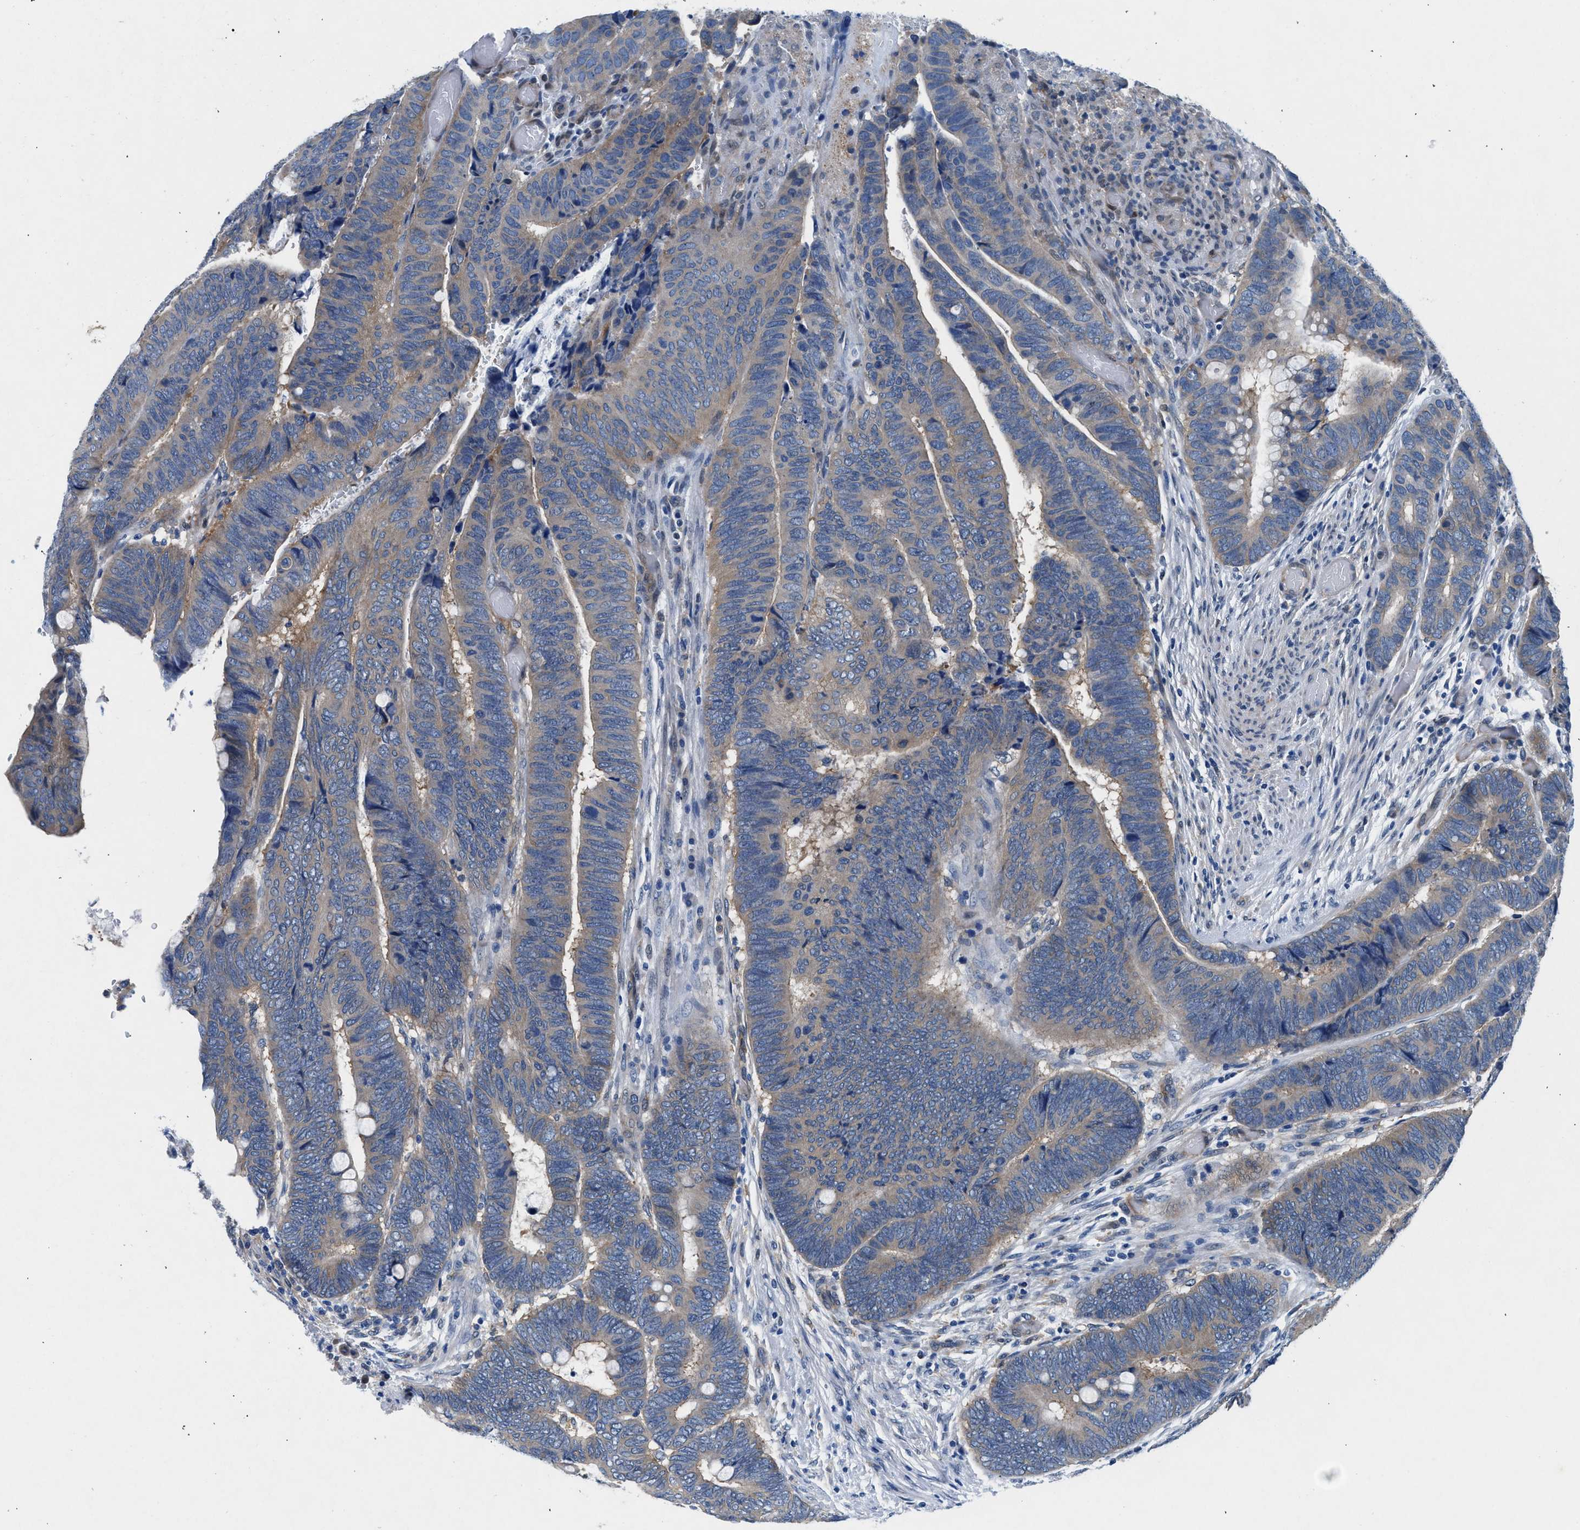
{"staining": {"intensity": "moderate", "quantity": "<25%", "location": "cytoplasmic/membranous"}, "tissue": "colorectal cancer", "cell_type": "Tumor cells", "image_type": "cancer", "snomed": [{"axis": "morphology", "description": "Normal tissue, NOS"}, {"axis": "morphology", "description": "Adenocarcinoma, NOS"}, {"axis": "topography", "description": "Rectum"}], "caption": "Colorectal cancer stained with a brown dye exhibits moderate cytoplasmic/membranous positive expression in approximately <25% of tumor cells.", "gene": "COPS2", "patient": {"sex": "male", "age": 92}}